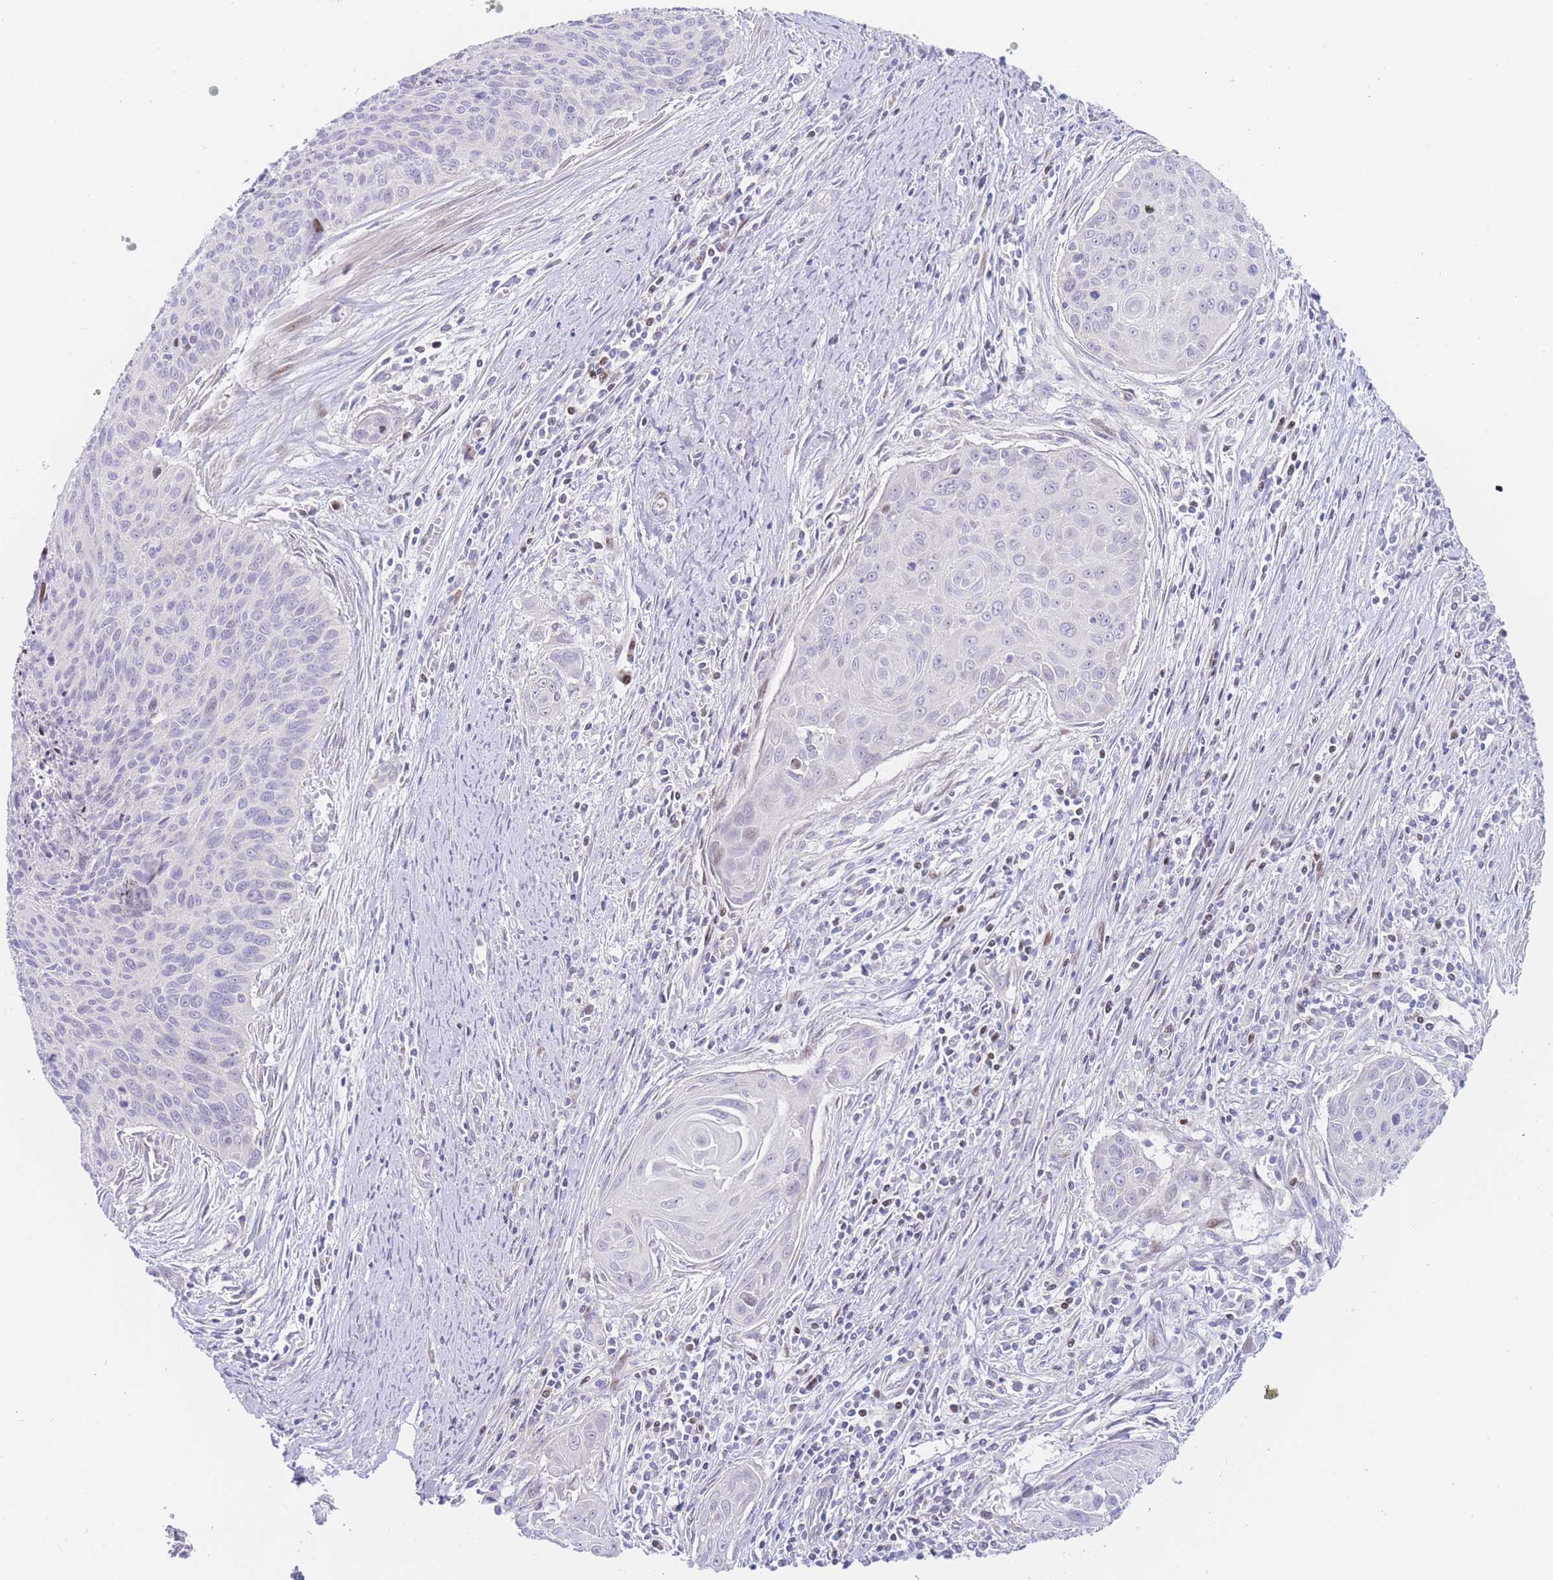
{"staining": {"intensity": "negative", "quantity": "none", "location": "none"}, "tissue": "cervical cancer", "cell_type": "Tumor cells", "image_type": "cancer", "snomed": [{"axis": "morphology", "description": "Squamous cell carcinoma, NOS"}, {"axis": "topography", "description": "Cervix"}], "caption": "An immunohistochemistry (IHC) micrograph of cervical cancer is shown. There is no staining in tumor cells of cervical cancer.", "gene": "GPAM", "patient": {"sex": "female", "age": 55}}